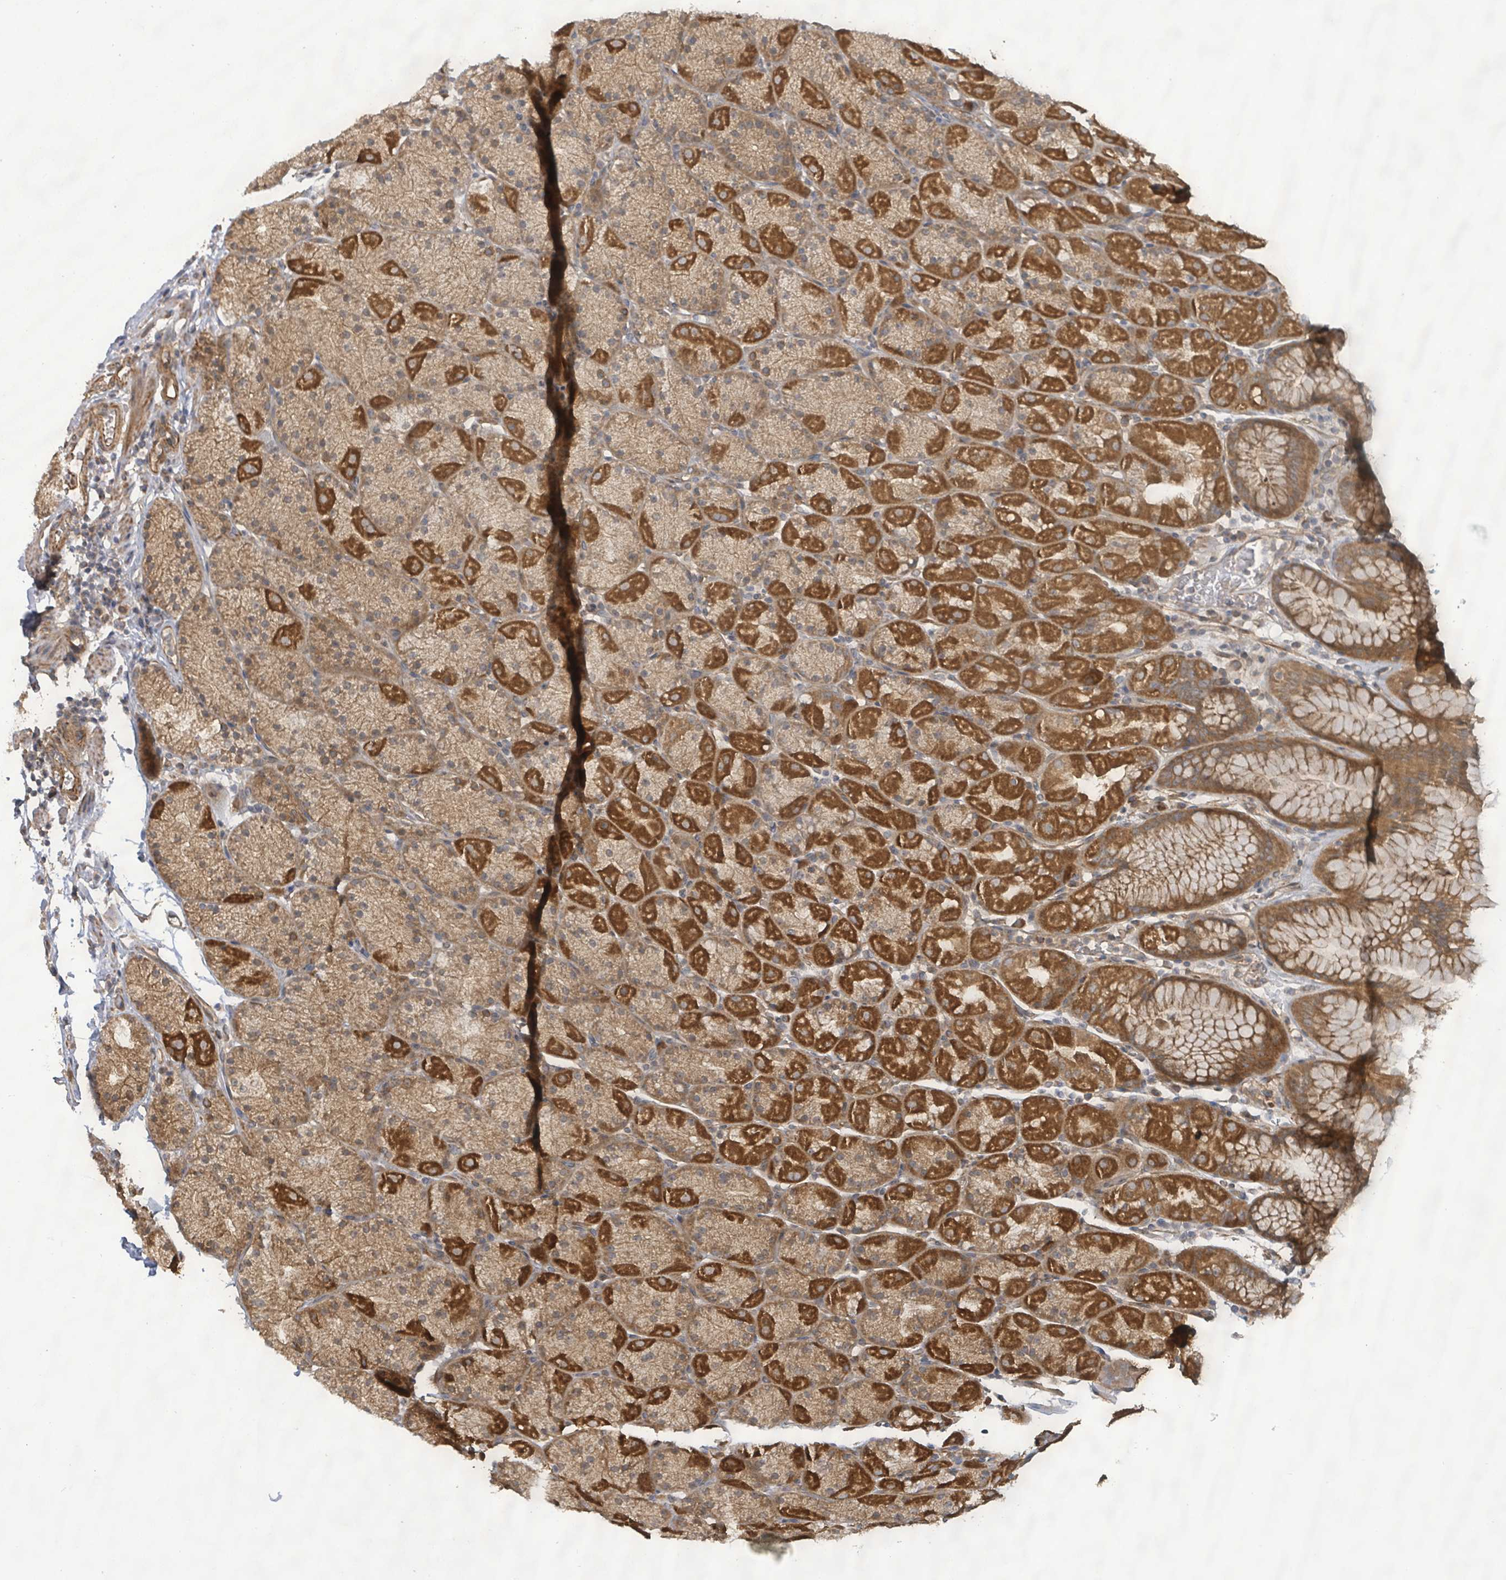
{"staining": {"intensity": "strong", "quantity": ">75%", "location": "cytoplasmic/membranous"}, "tissue": "stomach", "cell_type": "Glandular cells", "image_type": "normal", "snomed": [{"axis": "morphology", "description": "Normal tissue, NOS"}, {"axis": "topography", "description": "Stomach, upper"}, {"axis": "topography", "description": "Stomach, lower"}], "caption": "Glandular cells display high levels of strong cytoplasmic/membranous expression in about >75% of cells in normal human stomach. The protein of interest is shown in brown color, while the nuclei are stained blue.", "gene": "KBTBD11", "patient": {"sex": "male", "age": 67}}